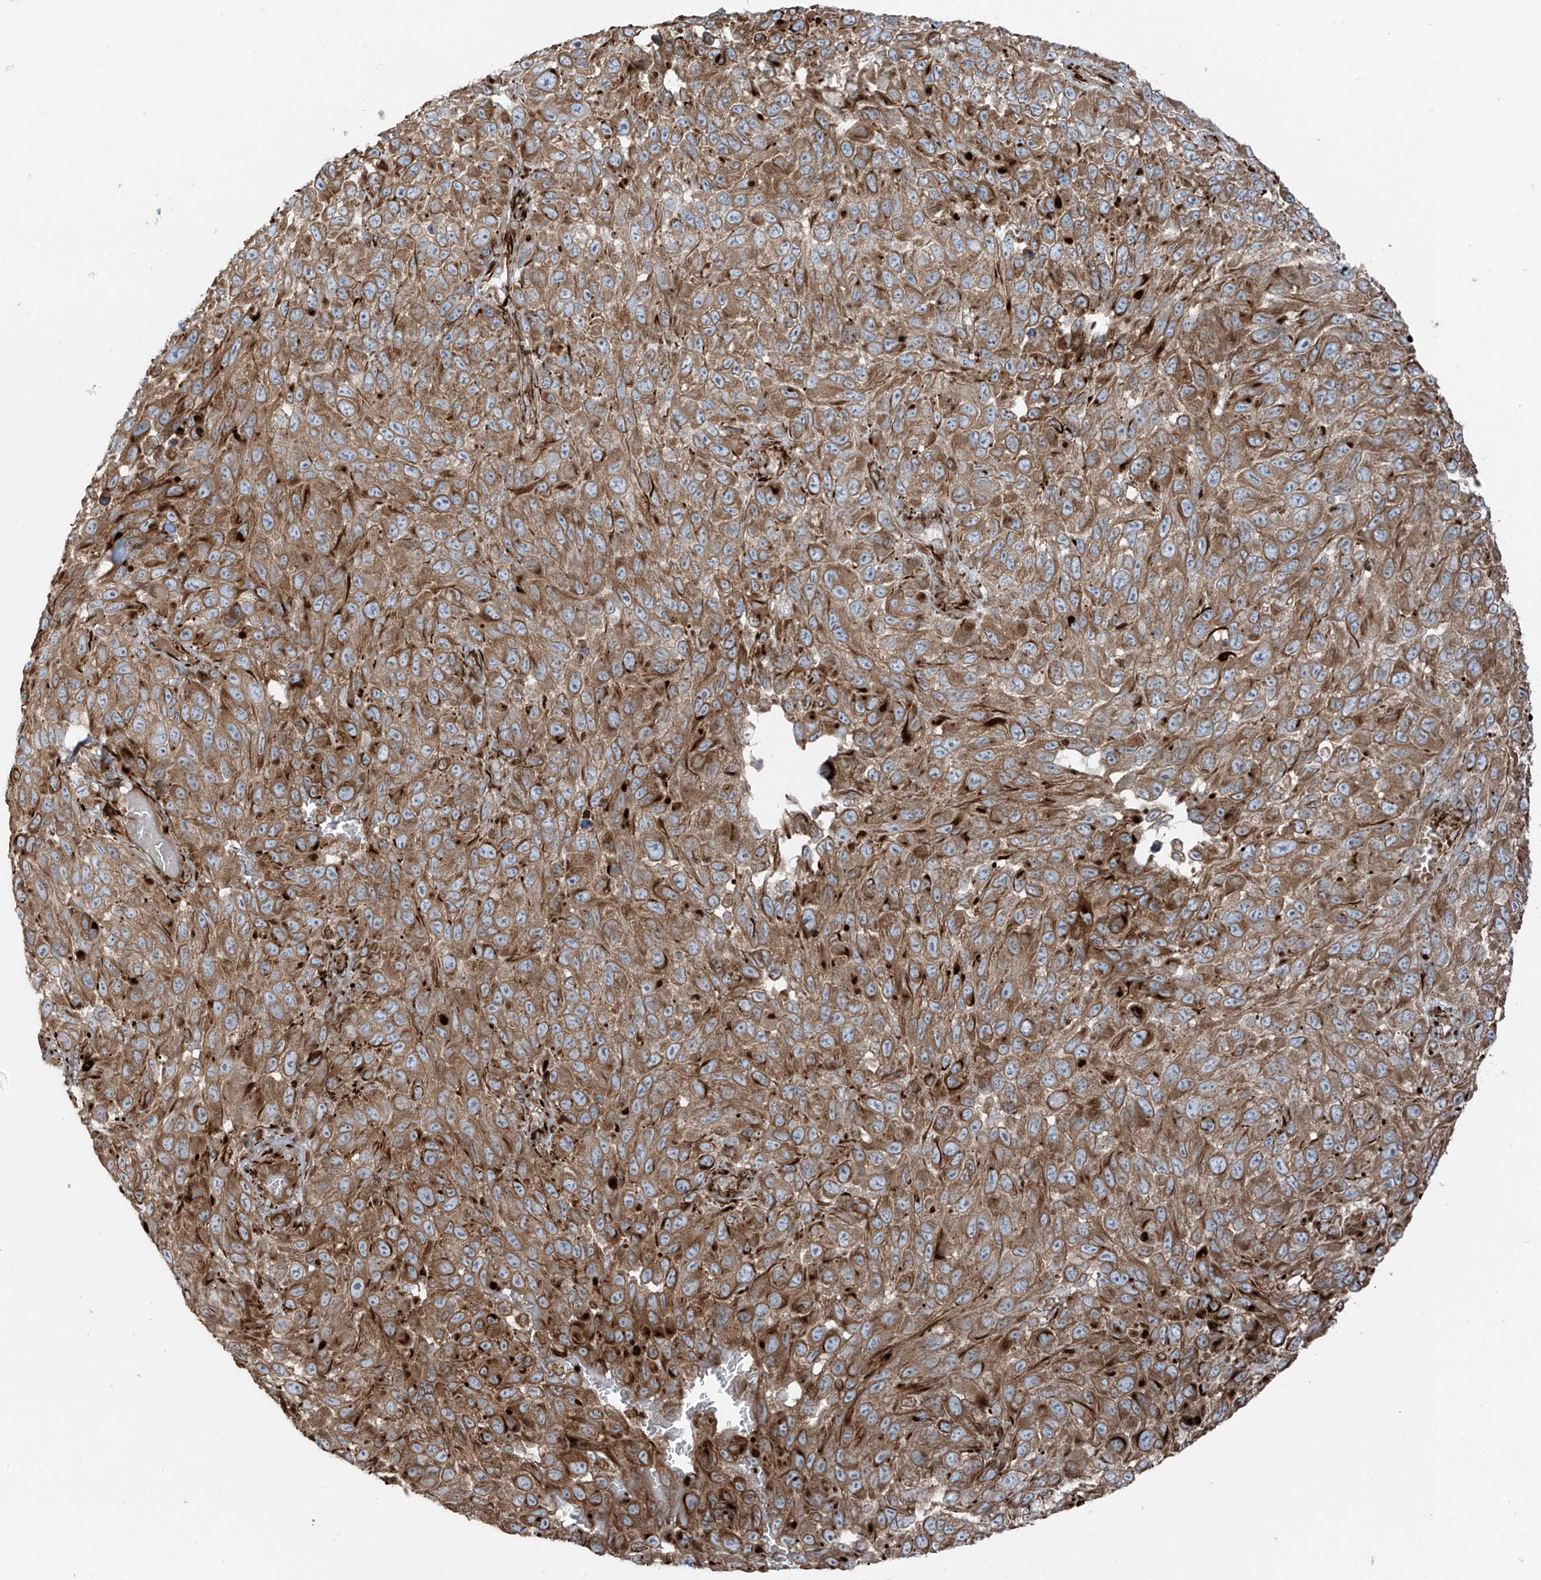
{"staining": {"intensity": "moderate", "quantity": ">75%", "location": "cytoplasmic/membranous"}, "tissue": "melanoma", "cell_type": "Tumor cells", "image_type": "cancer", "snomed": [{"axis": "morphology", "description": "Malignant melanoma, NOS"}, {"axis": "topography", "description": "Skin"}], "caption": "Protein analysis of malignant melanoma tissue exhibits moderate cytoplasmic/membranous positivity in approximately >75% of tumor cells.", "gene": "ERLEC1", "patient": {"sex": "female", "age": 96}}